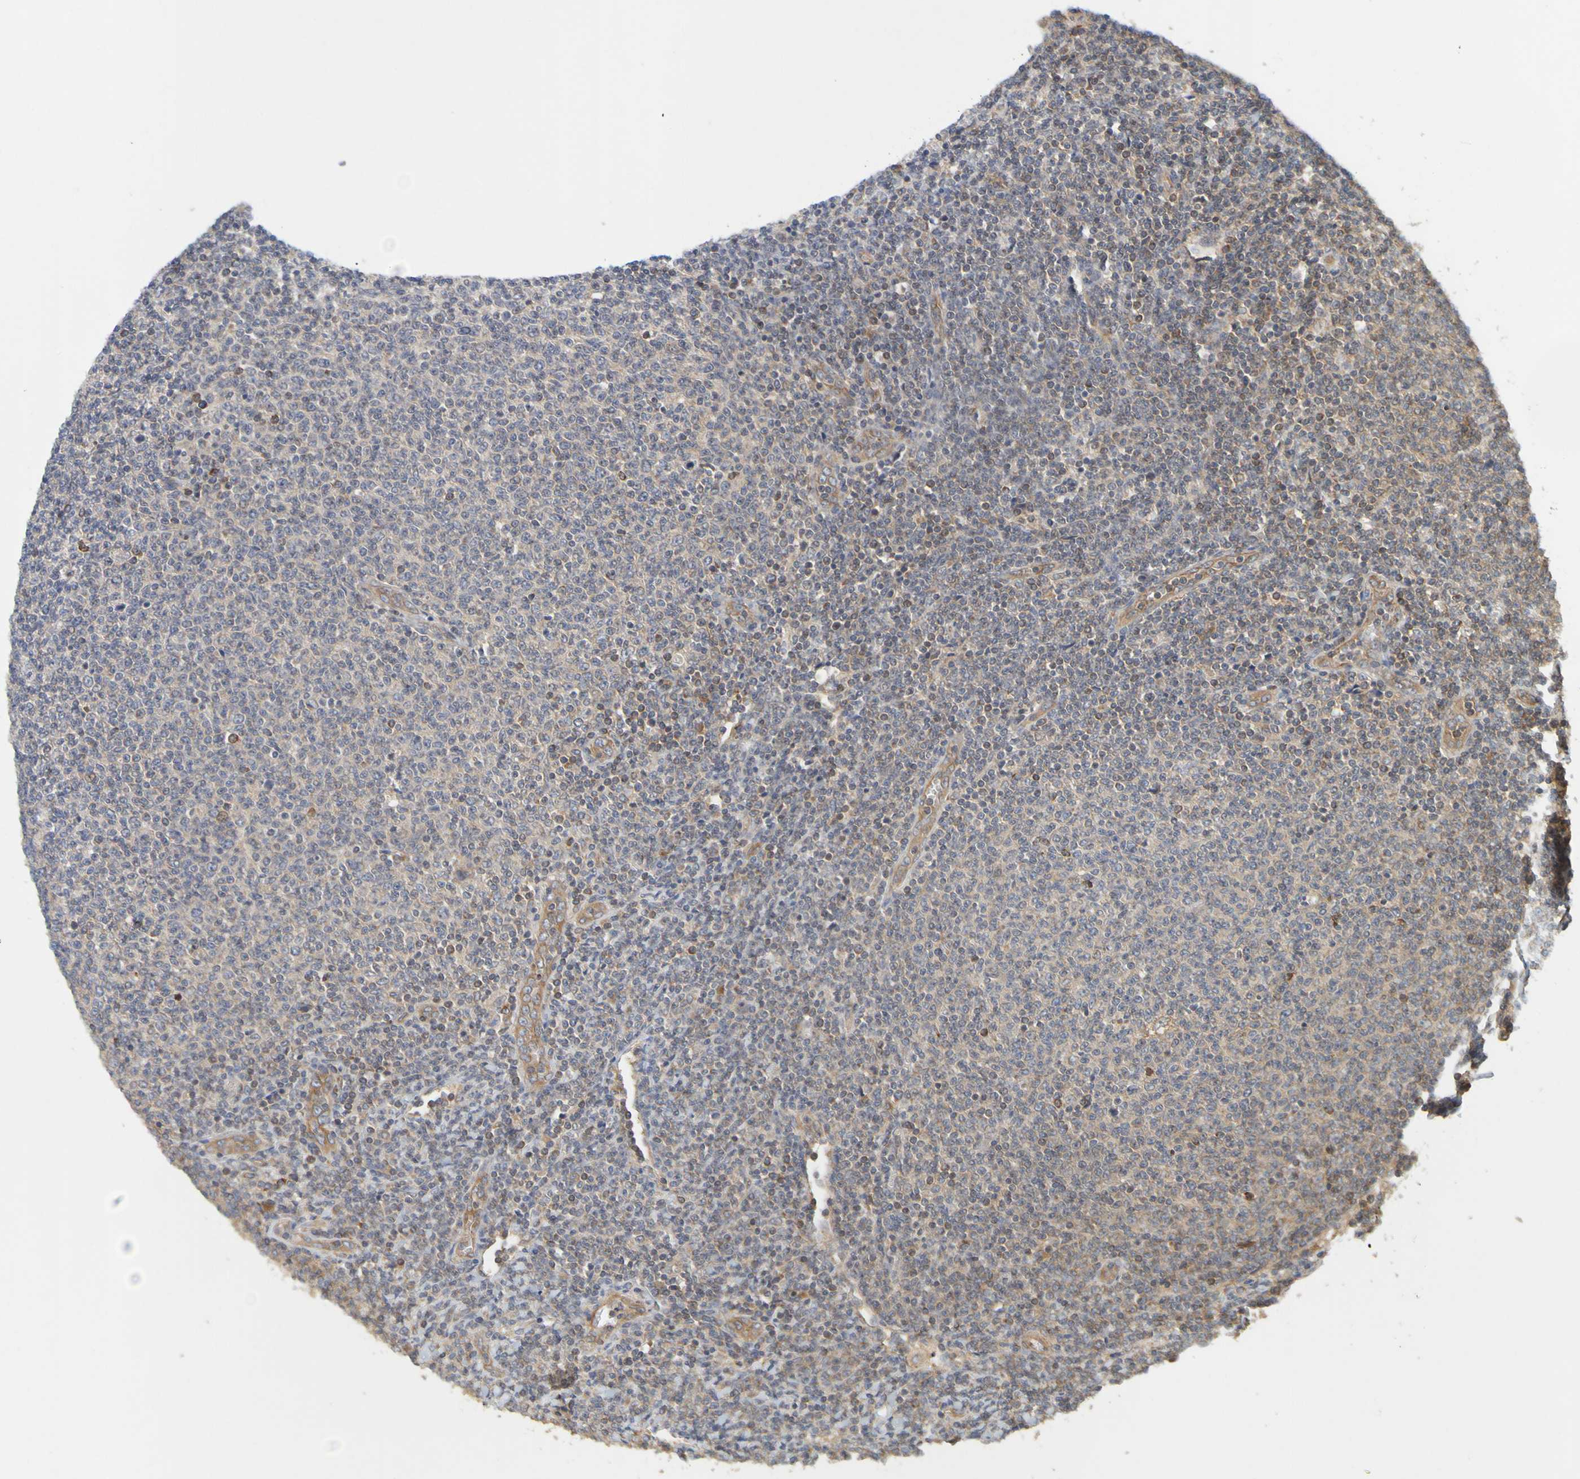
{"staining": {"intensity": "moderate", "quantity": "<25%", "location": "cytoplasmic/membranous"}, "tissue": "lymphoma", "cell_type": "Tumor cells", "image_type": "cancer", "snomed": [{"axis": "morphology", "description": "Malignant lymphoma, non-Hodgkin's type, Low grade"}, {"axis": "topography", "description": "Lymph node"}], "caption": "Lymphoma stained with immunohistochemistry displays moderate cytoplasmic/membranous expression in about <25% of tumor cells.", "gene": "OCRL", "patient": {"sex": "male", "age": 66}}